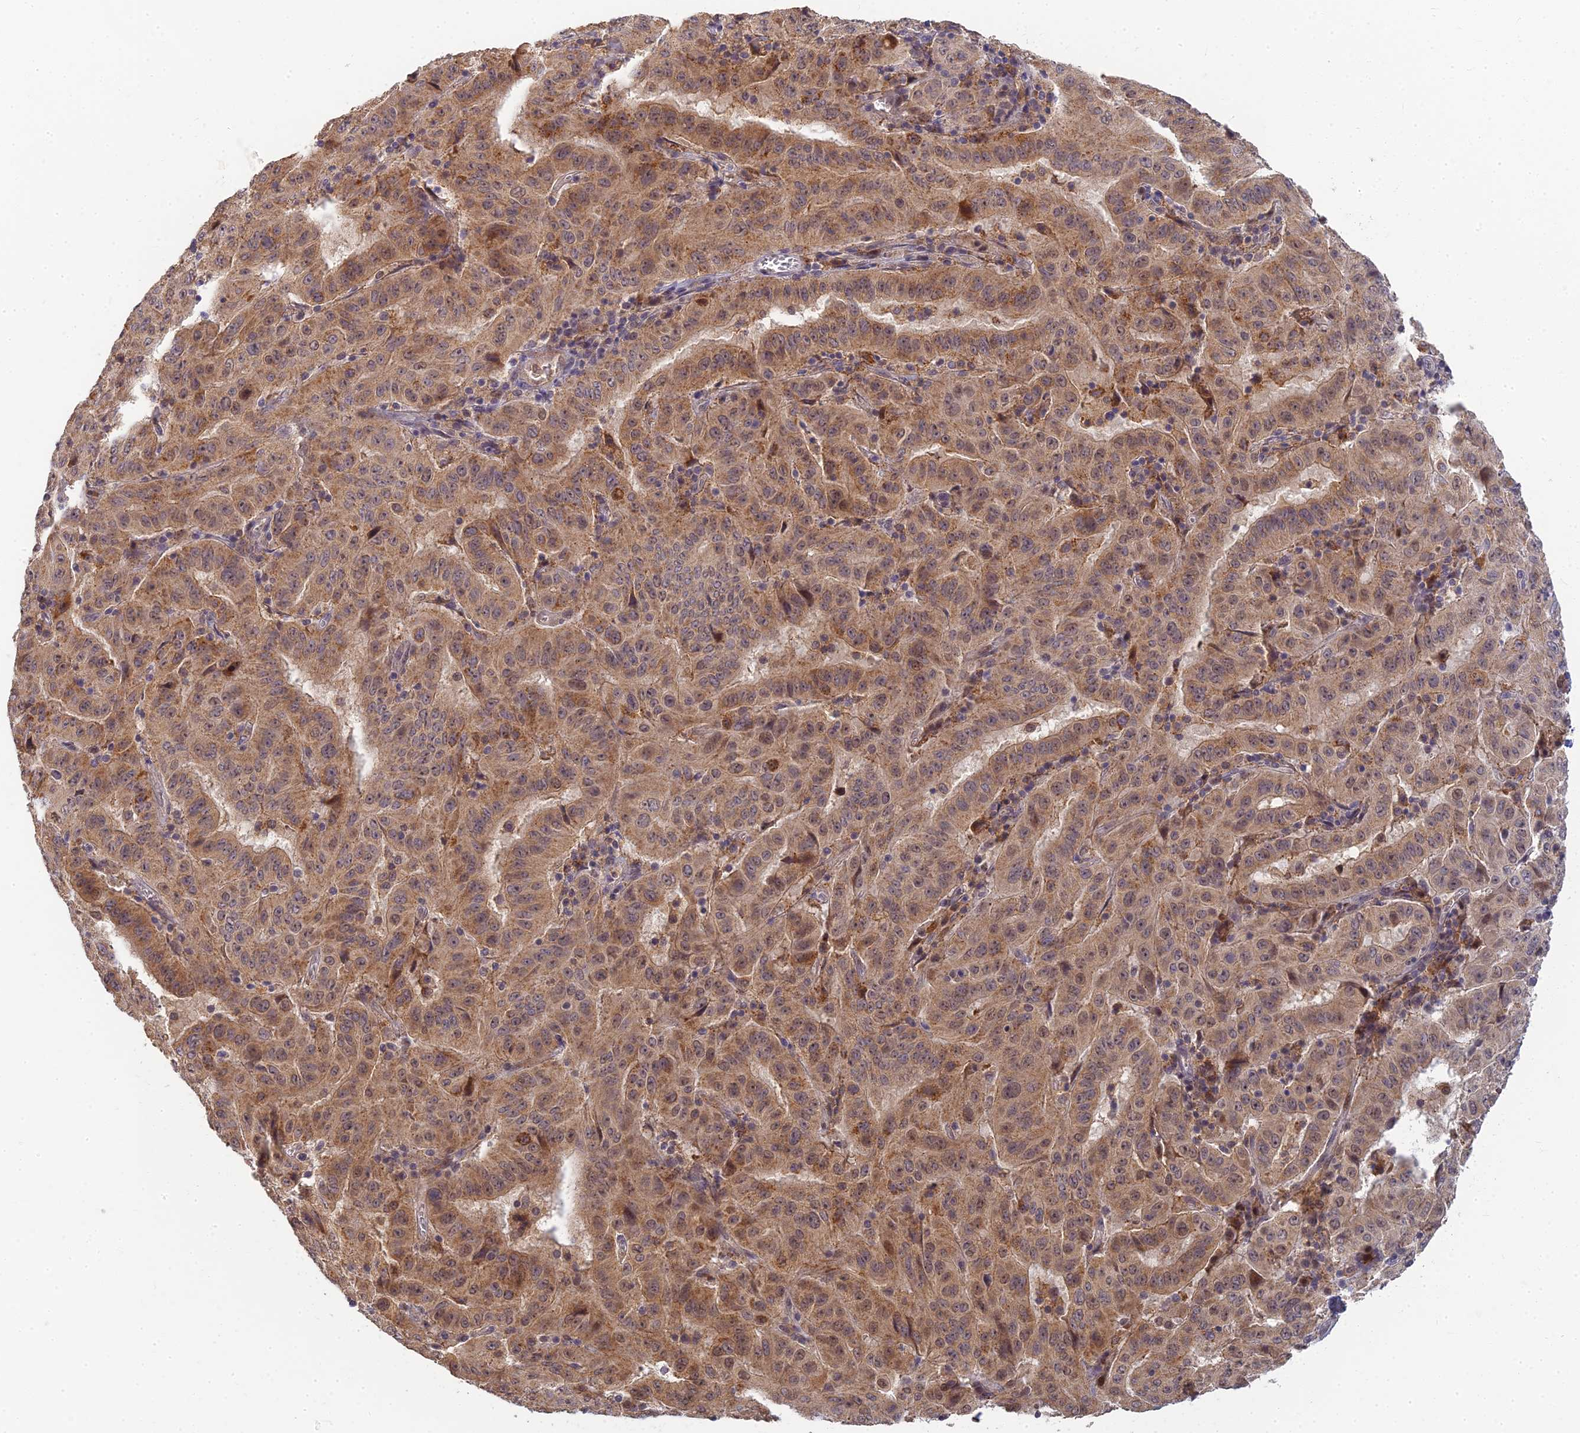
{"staining": {"intensity": "moderate", "quantity": ">75%", "location": "cytoplasmic/membranous"}, "tissue": "pancreatic cancer", "cell_type": "Tumor cells", "image_type": "cancer", "snomed": [{"axis": "morphology", "description": "Adenocarcinoma, NOS"}, {"axis": "topography", "description": "Pancreas"}], "caption": "Pancreatic cancer stained with immunohistochemistry (IHC) shows moderate cytoplasmic/membranous positivity in approximately >75% of tumor cells.", "gene": "RGL3", "patient": {"sex": "male", "age": 63}}